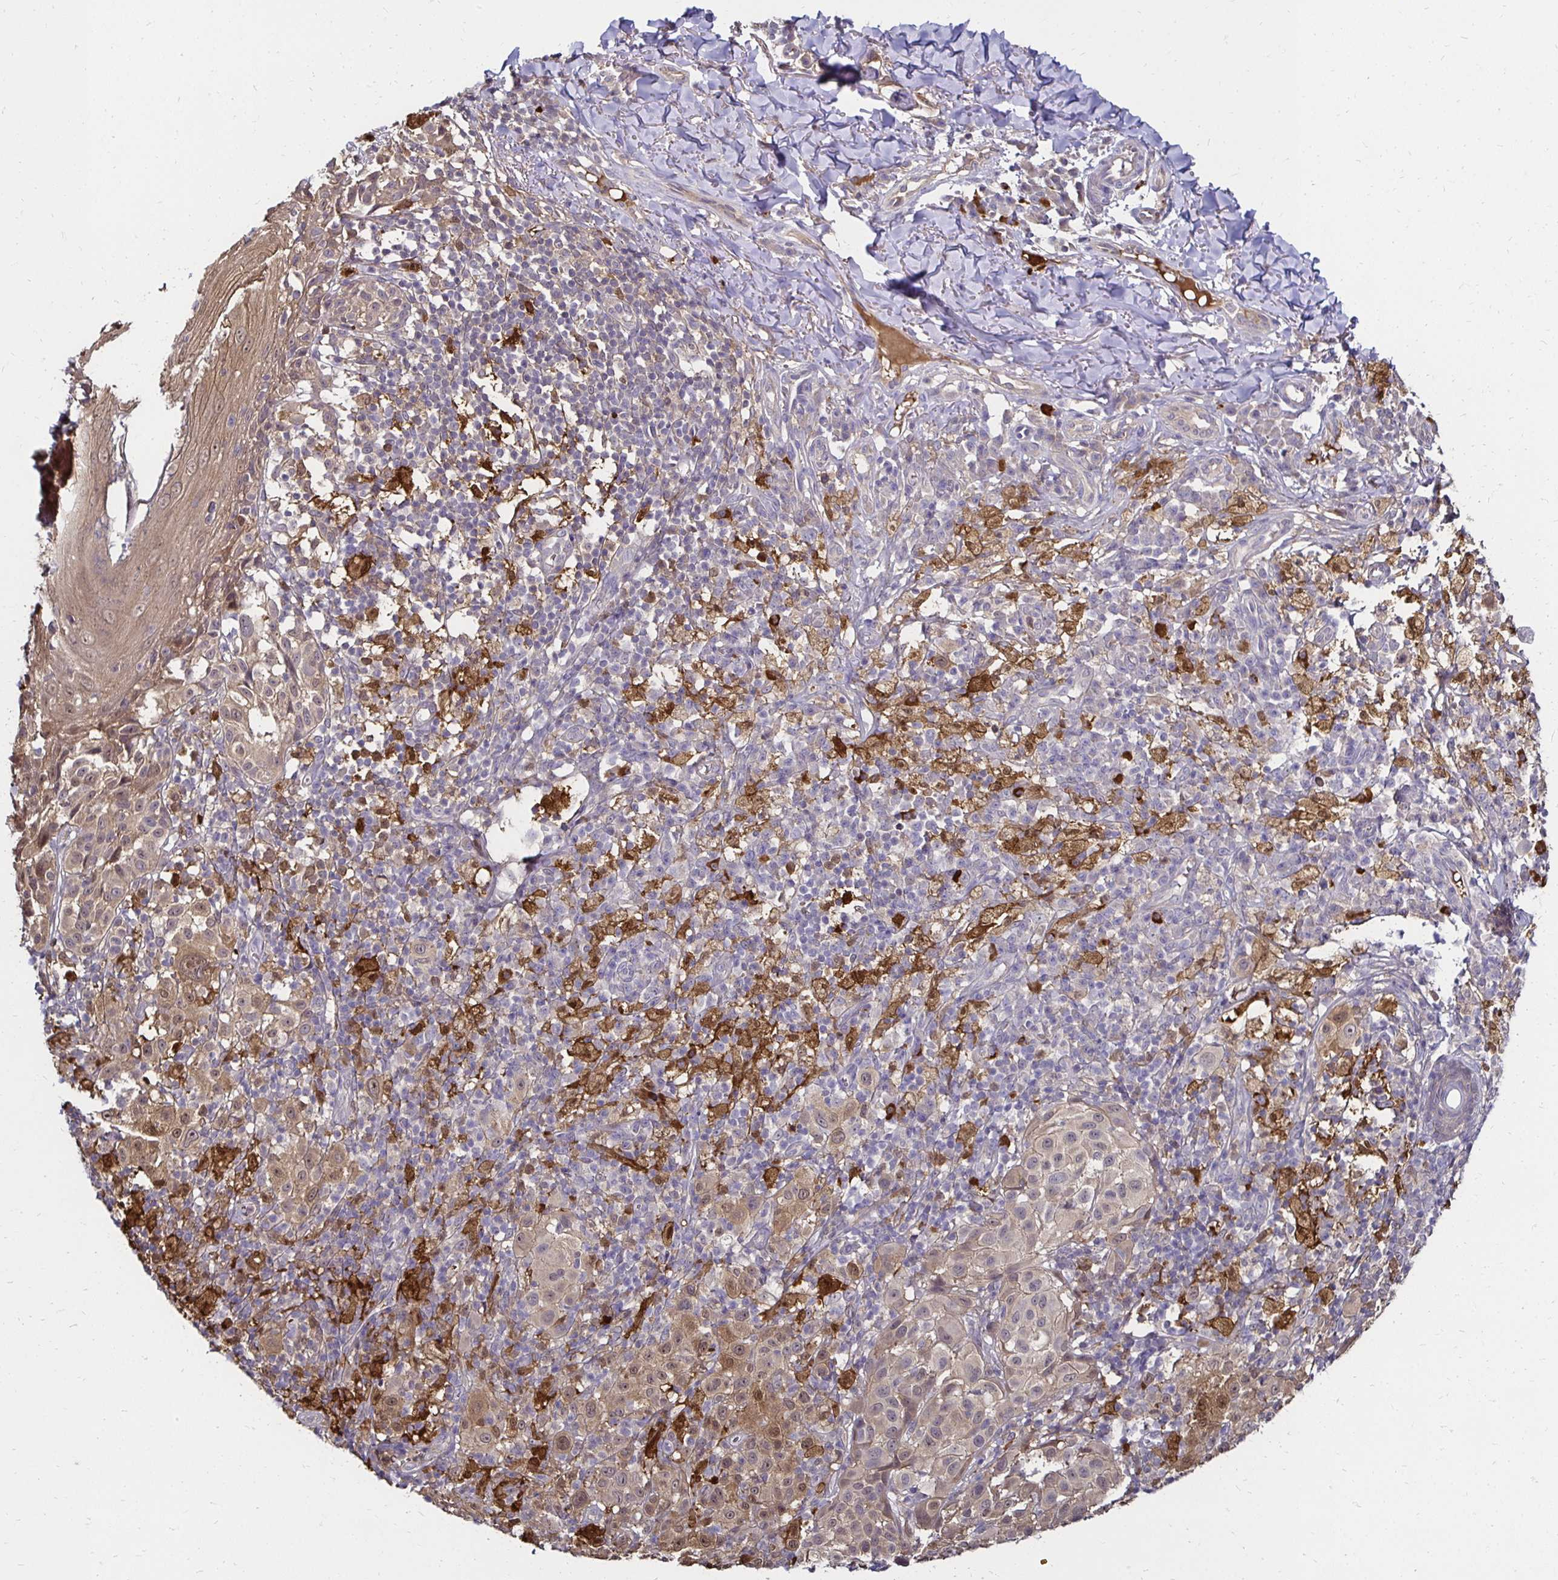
{"staining": {"intensity": "weak", "quantity": "25%-75%", "location": "cytoplasmic/membranous,nuclear"}, "tissue": "melanoma", "cell_type": "Tumor cells", "image_type": "cancer", "snomed": [{"axis": "morphology", "description": "Malignant melanoma, NOS"}, {"axis": "topography", "description": "Skin"}], "caption": "A photomicrograph of human malignant melanoma stained for a protein demonstrates weak cytoplasmic/membranous and nuclear brown staining in tumor cells.", "gene": "TXN", "patient": {"sex": "male", "age": 38}}